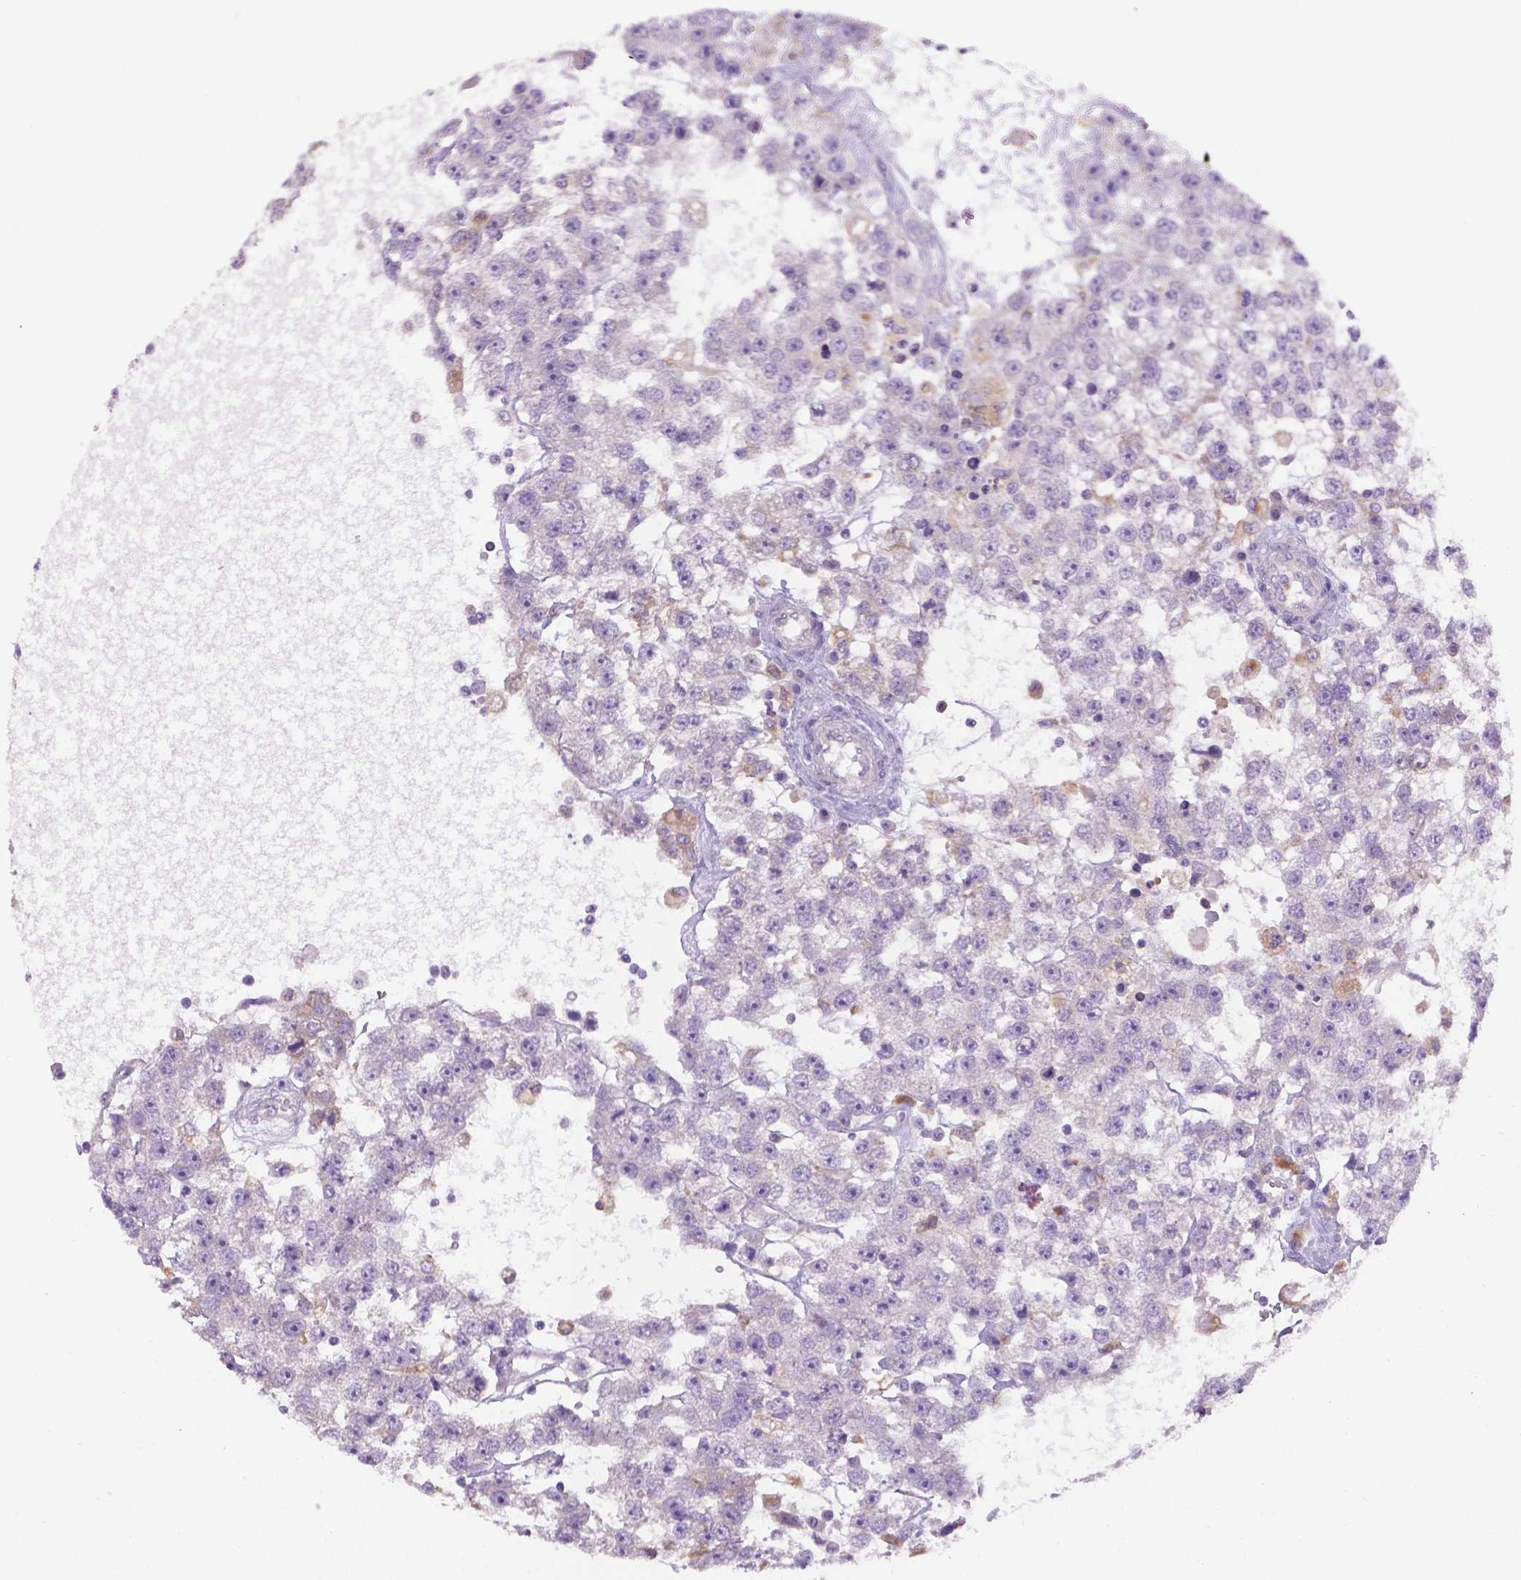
{"staining": {"intensity": "negative", "quantity": "none", "location": "none"}, "tissue": "testis cancer", "cell_type": "Tumor cells", "image_type": "cancer", "snomed": [{"axis": "morphology", "description": "Seminoma, NOS"}, {"axis": "topography", "description": "Testis"}], "caption": "An image of seminoma (testis) stained for a protein reveals no brown staining in tumor cells.", "gene": "CDH7", "patient": {"sex": "male", "age": 34}}